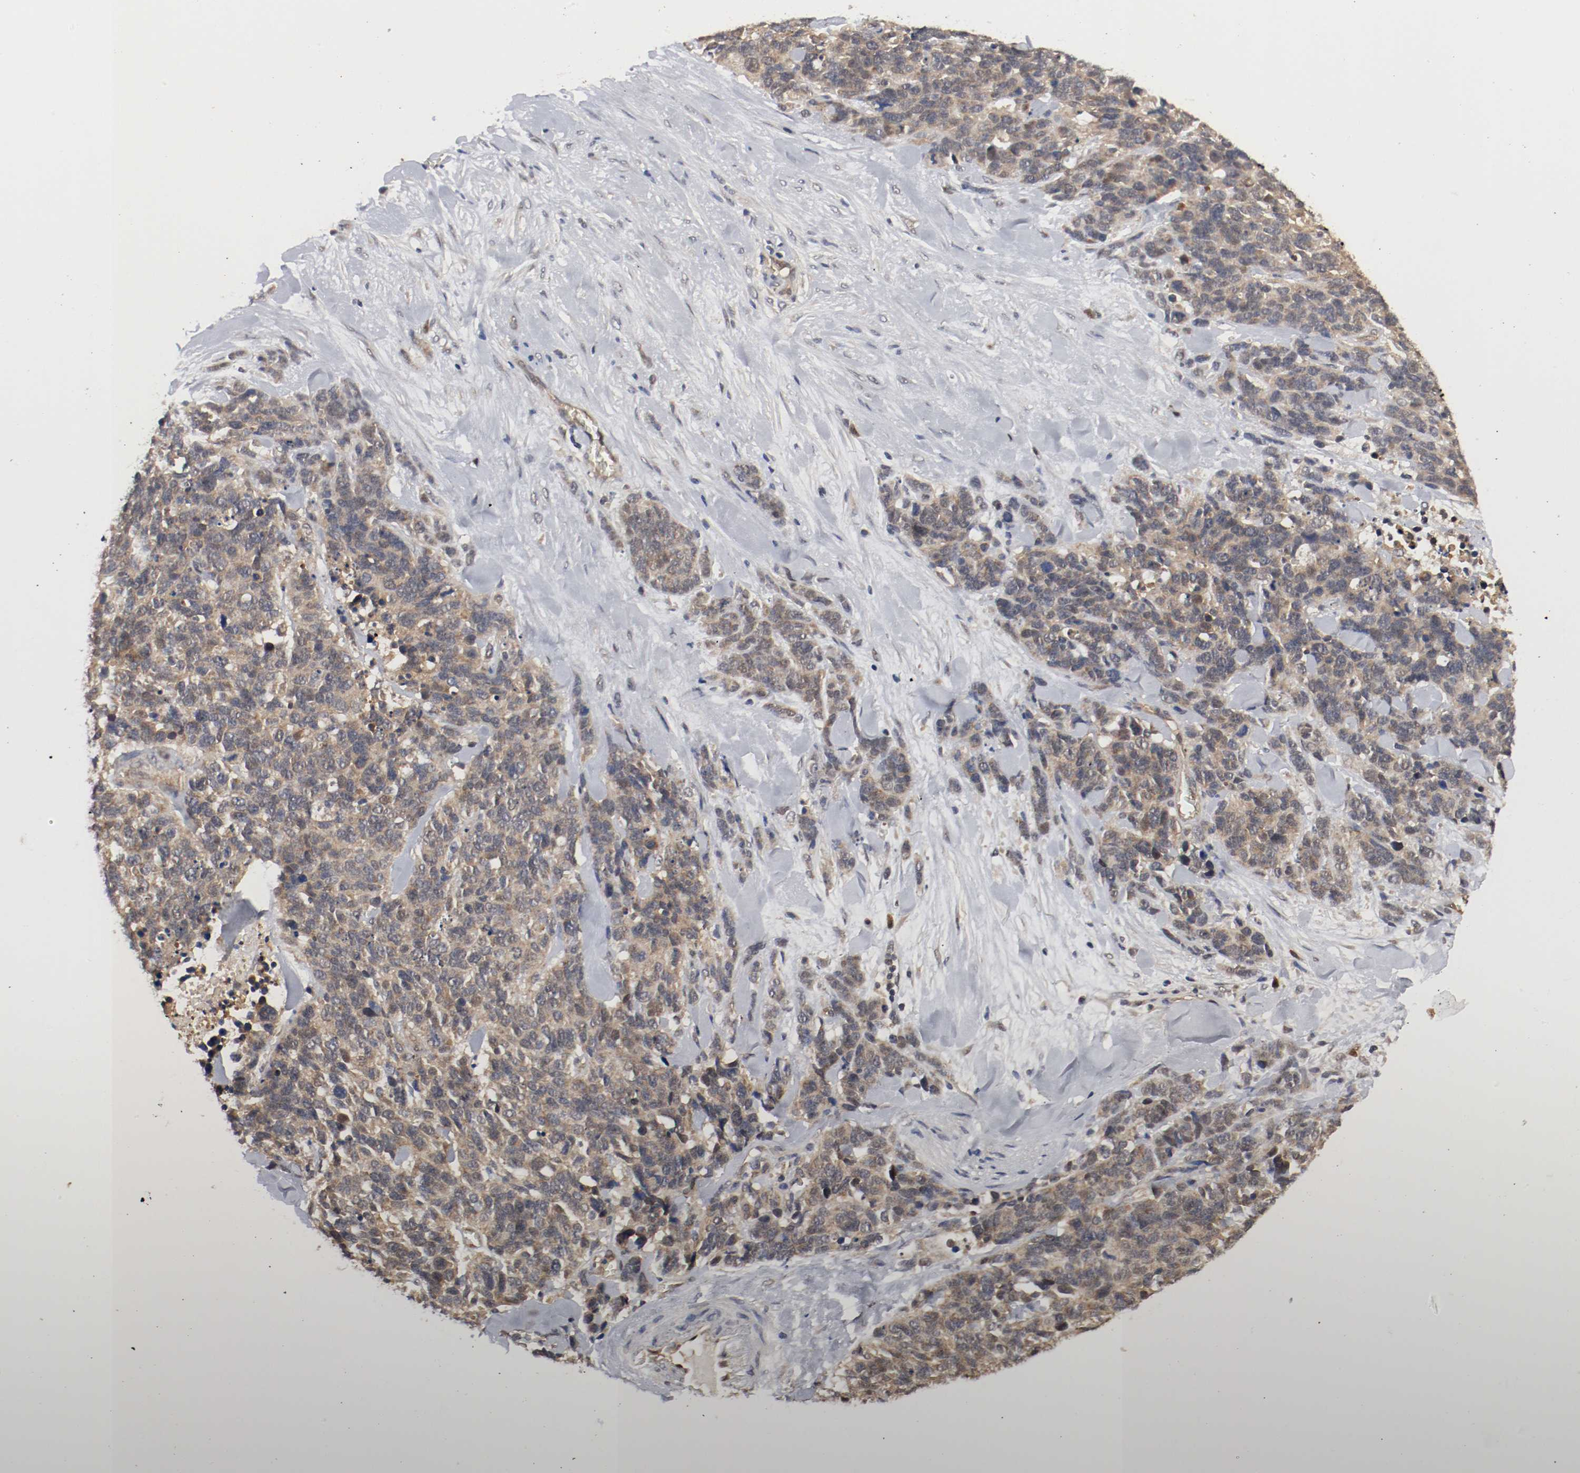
{"staining": {"intensity": "moderate", "quantity": ">75%", "location": "cytoplasmic/membranous"}, "tissue": "lung cancer", "cell_type": "Tumor cells", "image_type": "cancer", "snomed": [{"axis": "morphology", "description": "Neoplasm, malignant, NOS"}, {"axis": "topography", "description": "Lung"}], "caption": "Human lung cancer (neoplasm (malignant)) stained with a brown dye reveals moderate cytoplasmic/membranous positive positivity in approximately >75% of tumor cells.", "gene": "AFG3L2", "patient": {"sex": "female", "age": 58}}